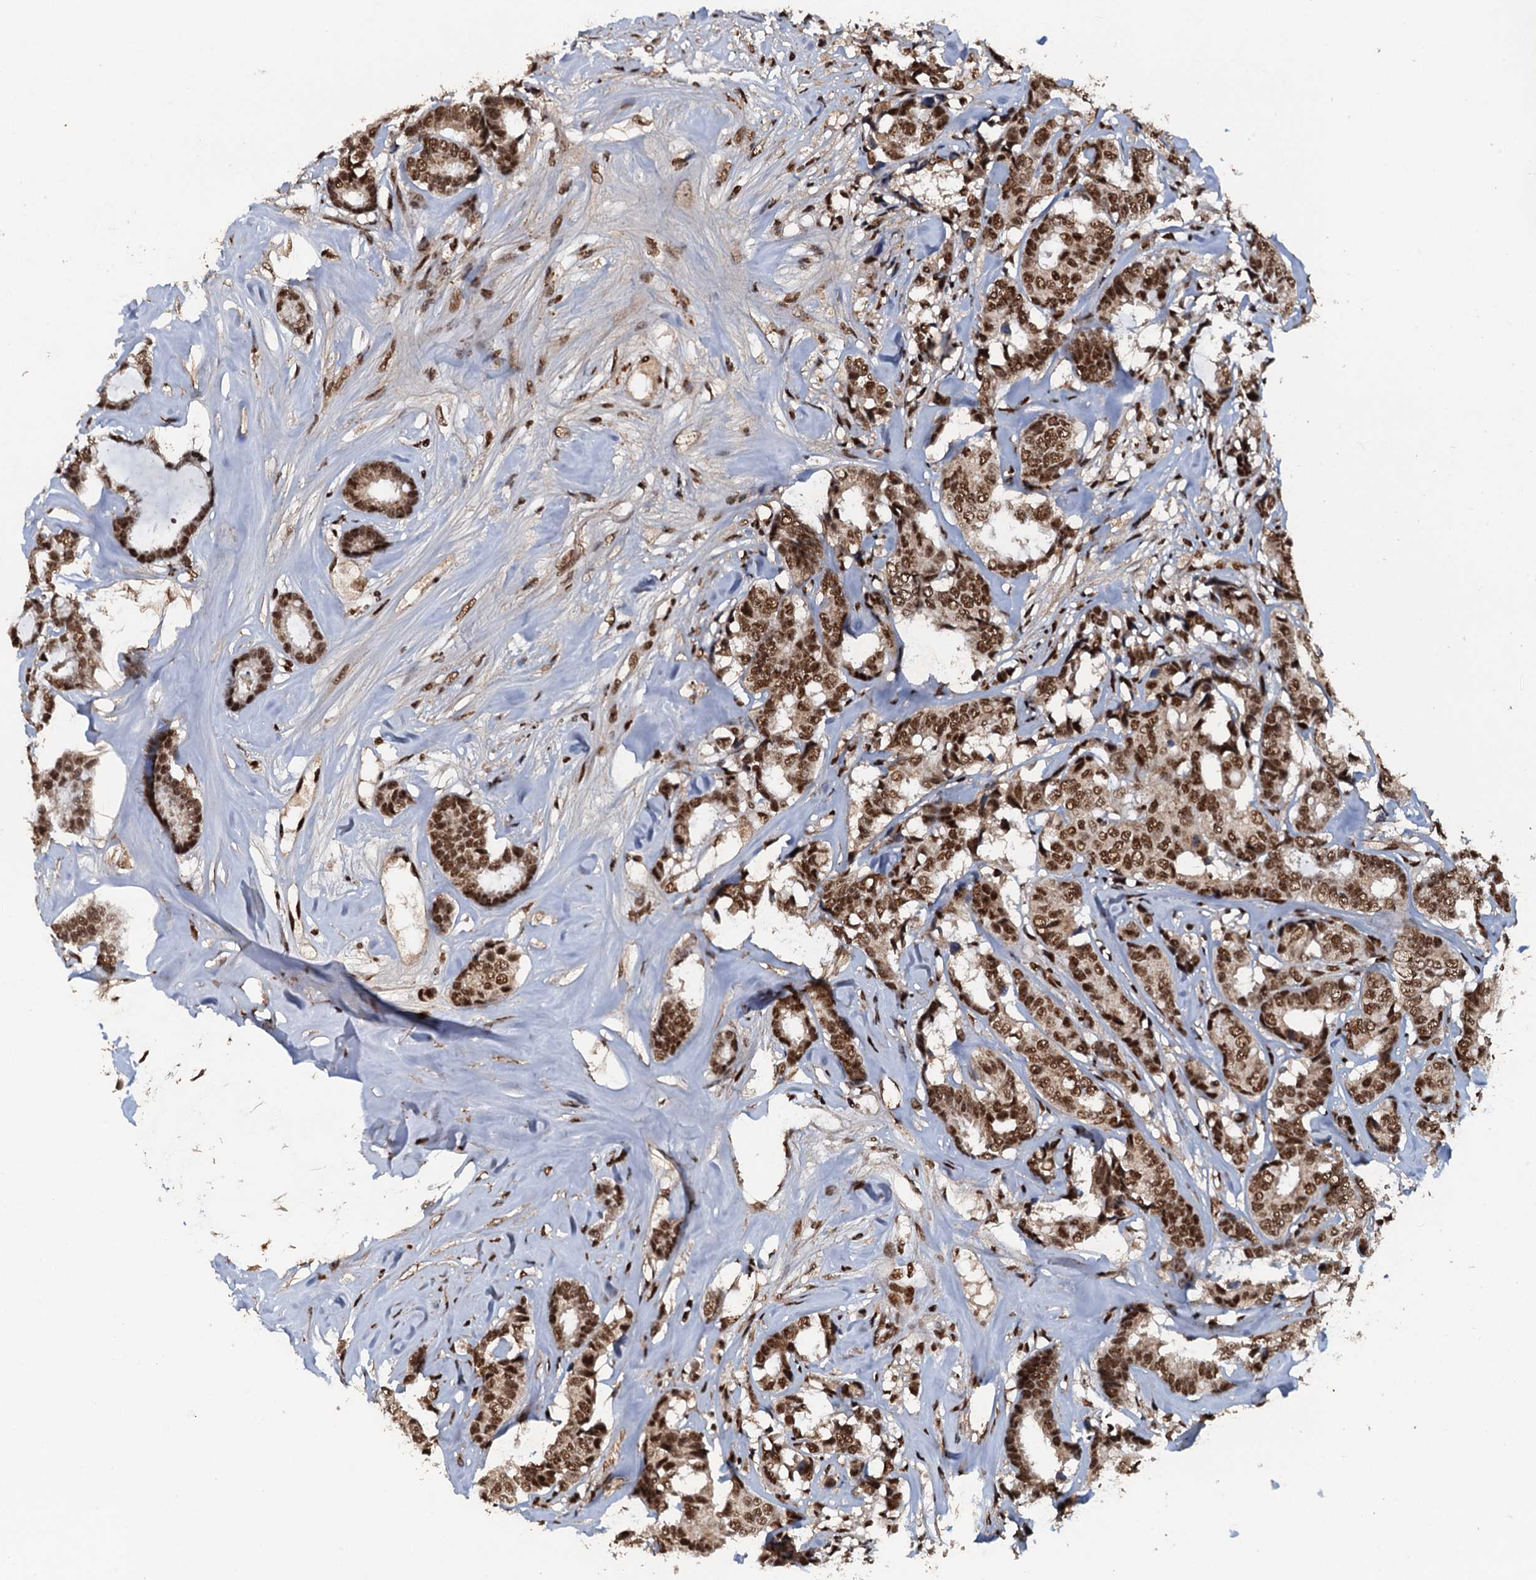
{"staining": {"intensity": "moderate", "quantity": ">75%", "location": "nuclear"}, "tissue": "breast cancer", "cell_type": "Tumor cells", "image_type": "cancer", "snomed": [{"axis": "morphology", "description": "Duct carcinoma"}, {"axis": "topography", "description": "Breast"}], "caption": "Tumor cells show moderate nuclear expression in about >75% of cells in breast infiltrating ductal carcinoma. (DAB (3,3'-diaminobenzidine) IHC, brown staining for protein, blue staining for nuclei).", "gene": "ZC3H18", "patient": {"sex": "female", "age": 87}}